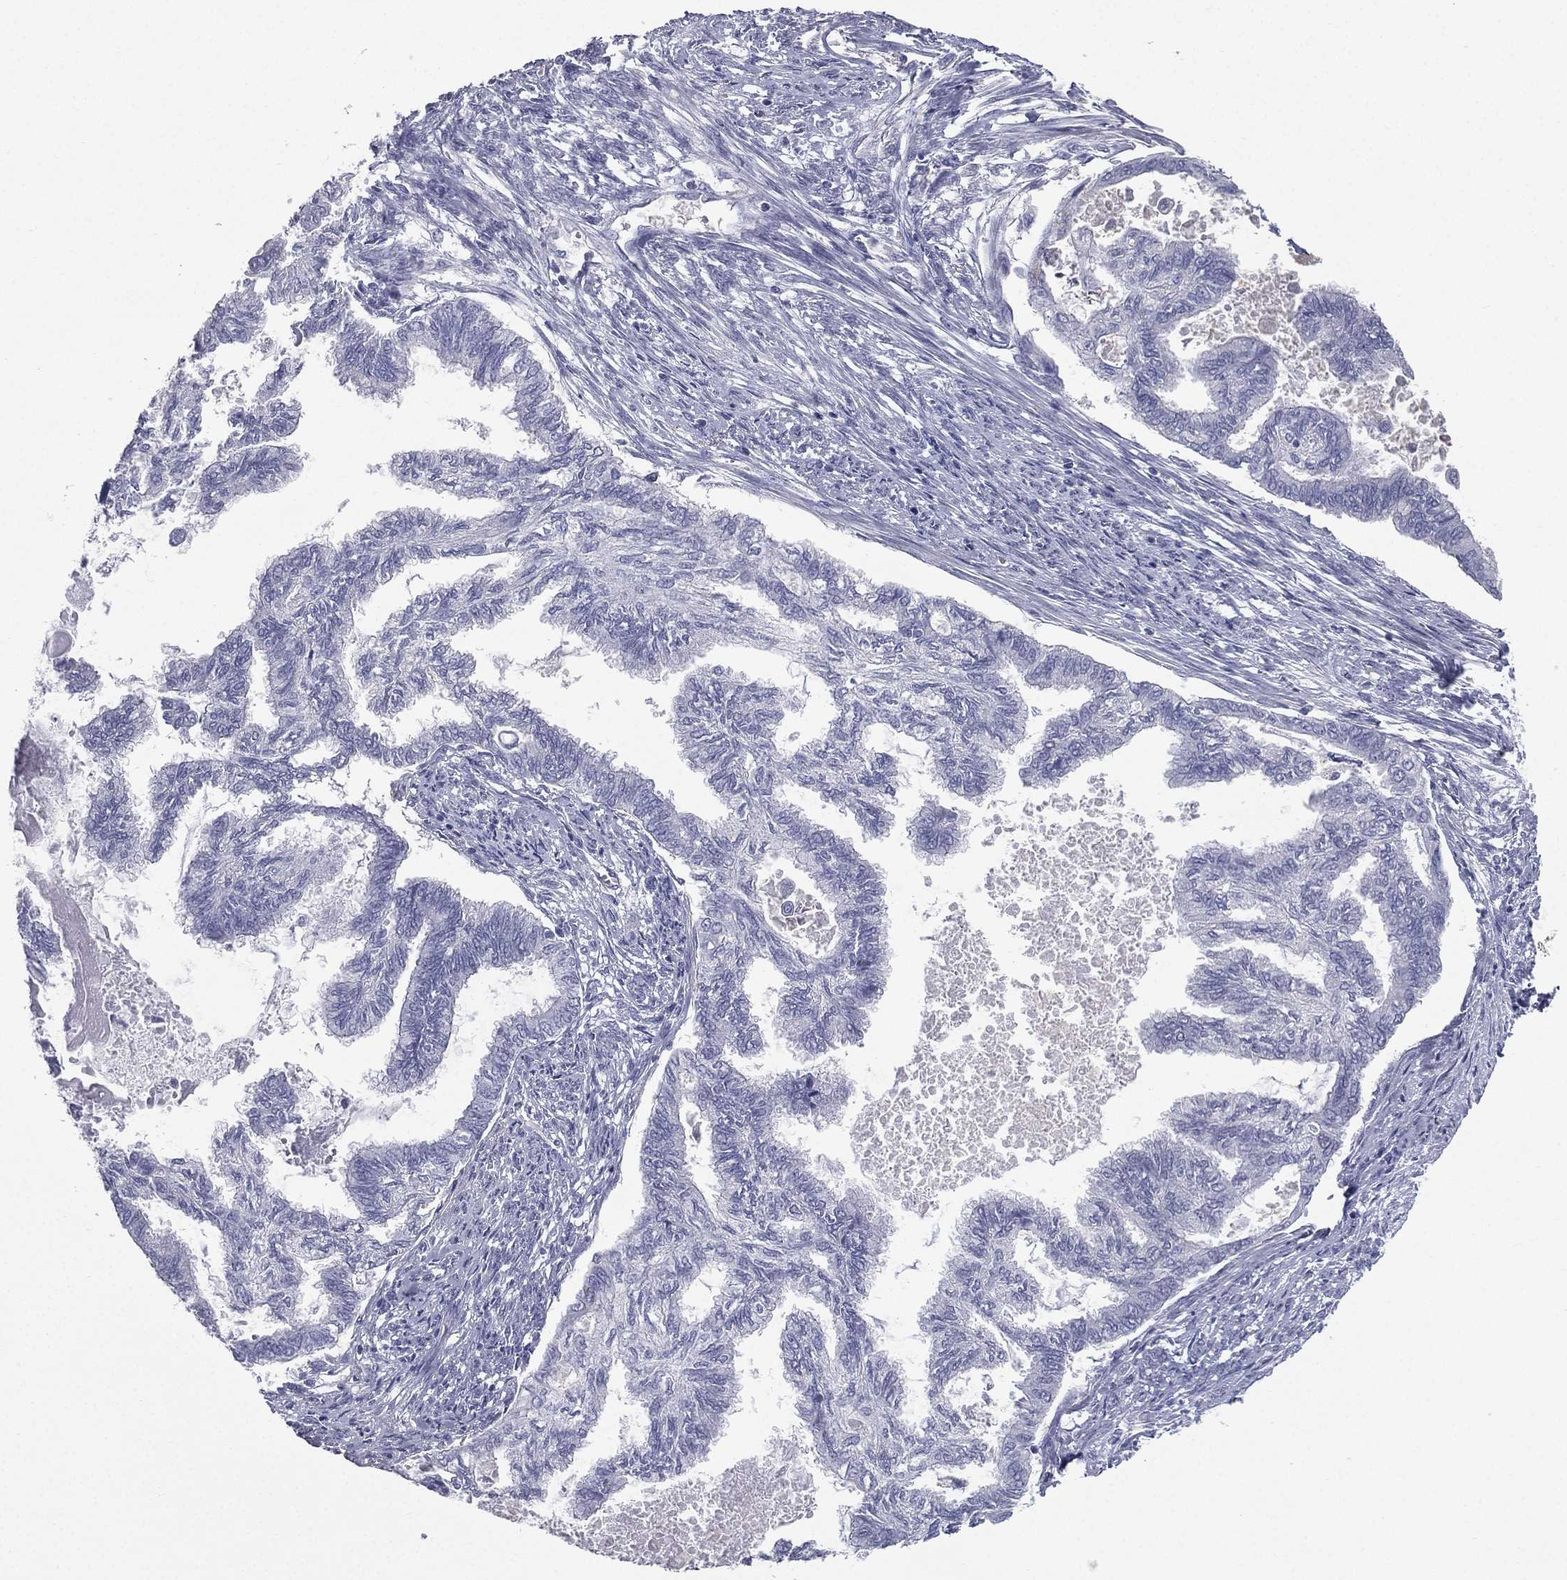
{"staining": {"intensity": "negative", "quantity": "none", "location": "none"}, "tissue": "endometrial cancer", "cell_type": "Tumor cells", "image_type": "cancer", "snomed": [{"axis": "morphology", "description": "Adenocarcinoma, NOS"}, {"axis": "topography", "description": "Endometrium"}], "caption": "Endometrial cancer stained for a protein using immunohistochemistry demonstrates no positivity tumor cells.", "gene": "ESX1", "patient": {"sex": "female", "age": 86}}